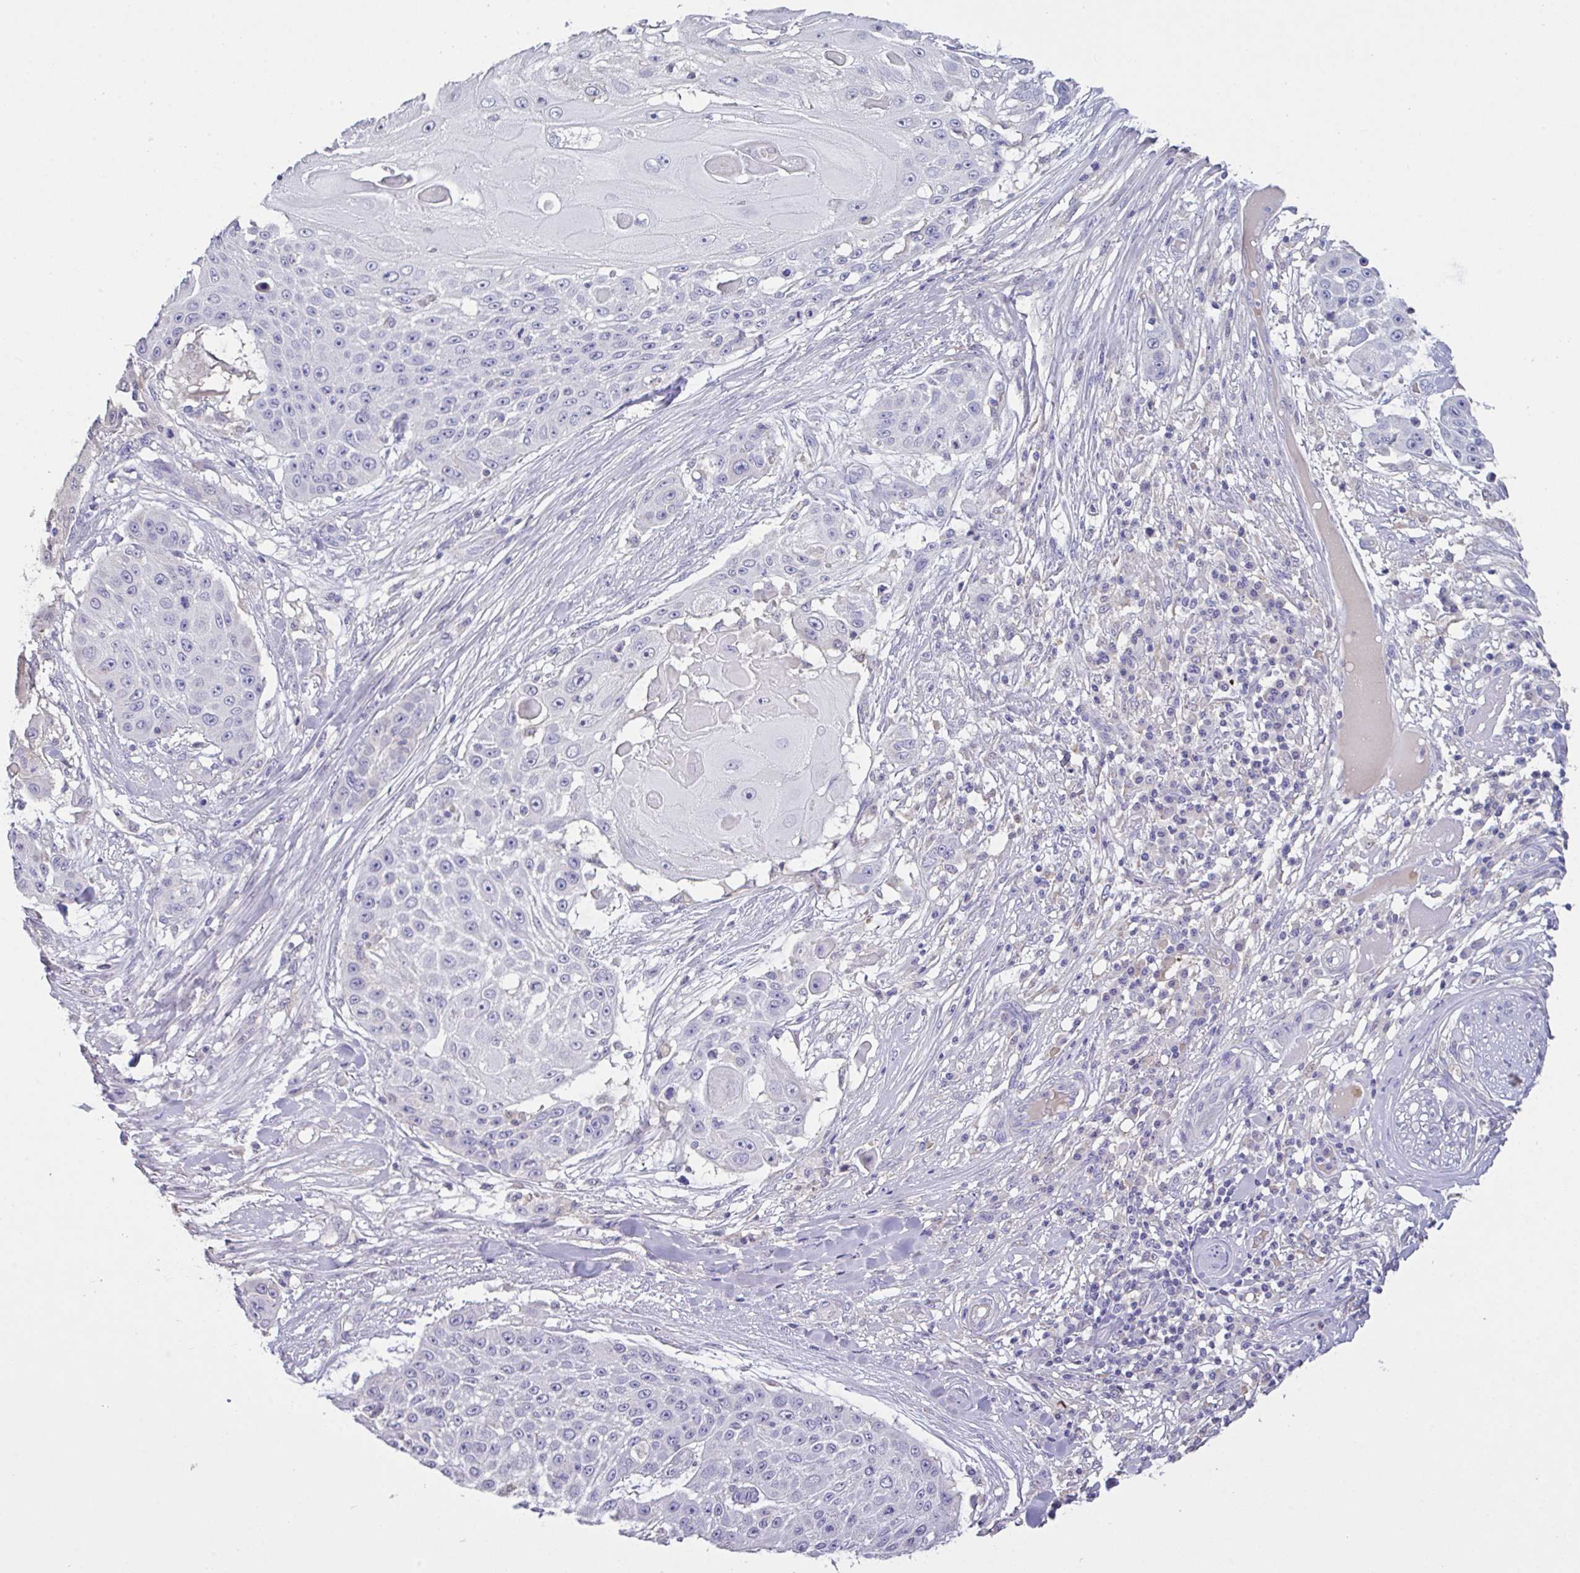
{"staining": {"intensity": "negative", "quantity": "none", "location": "none"}, "tissue": "skin cancer", "cell_type": "Tumor cells", "image_type": "cancer", "snomed": [{"axis": "morphology", "description": "Squamous cell carcinoma, NOS"}, {"axis": "topography", "description": "Skin"}], "caption": "This is a histopathology image of IHC staining of squamous cell carcinoma (skin), which shows no expression in tumor cells. (Brightfield microscopy of DAB (3,3'-diaminobenzidine) immunohistochemistry (IHC) at high magnification).", "gene": "CA10", "patient": {"sex": "female", "age": 86}}